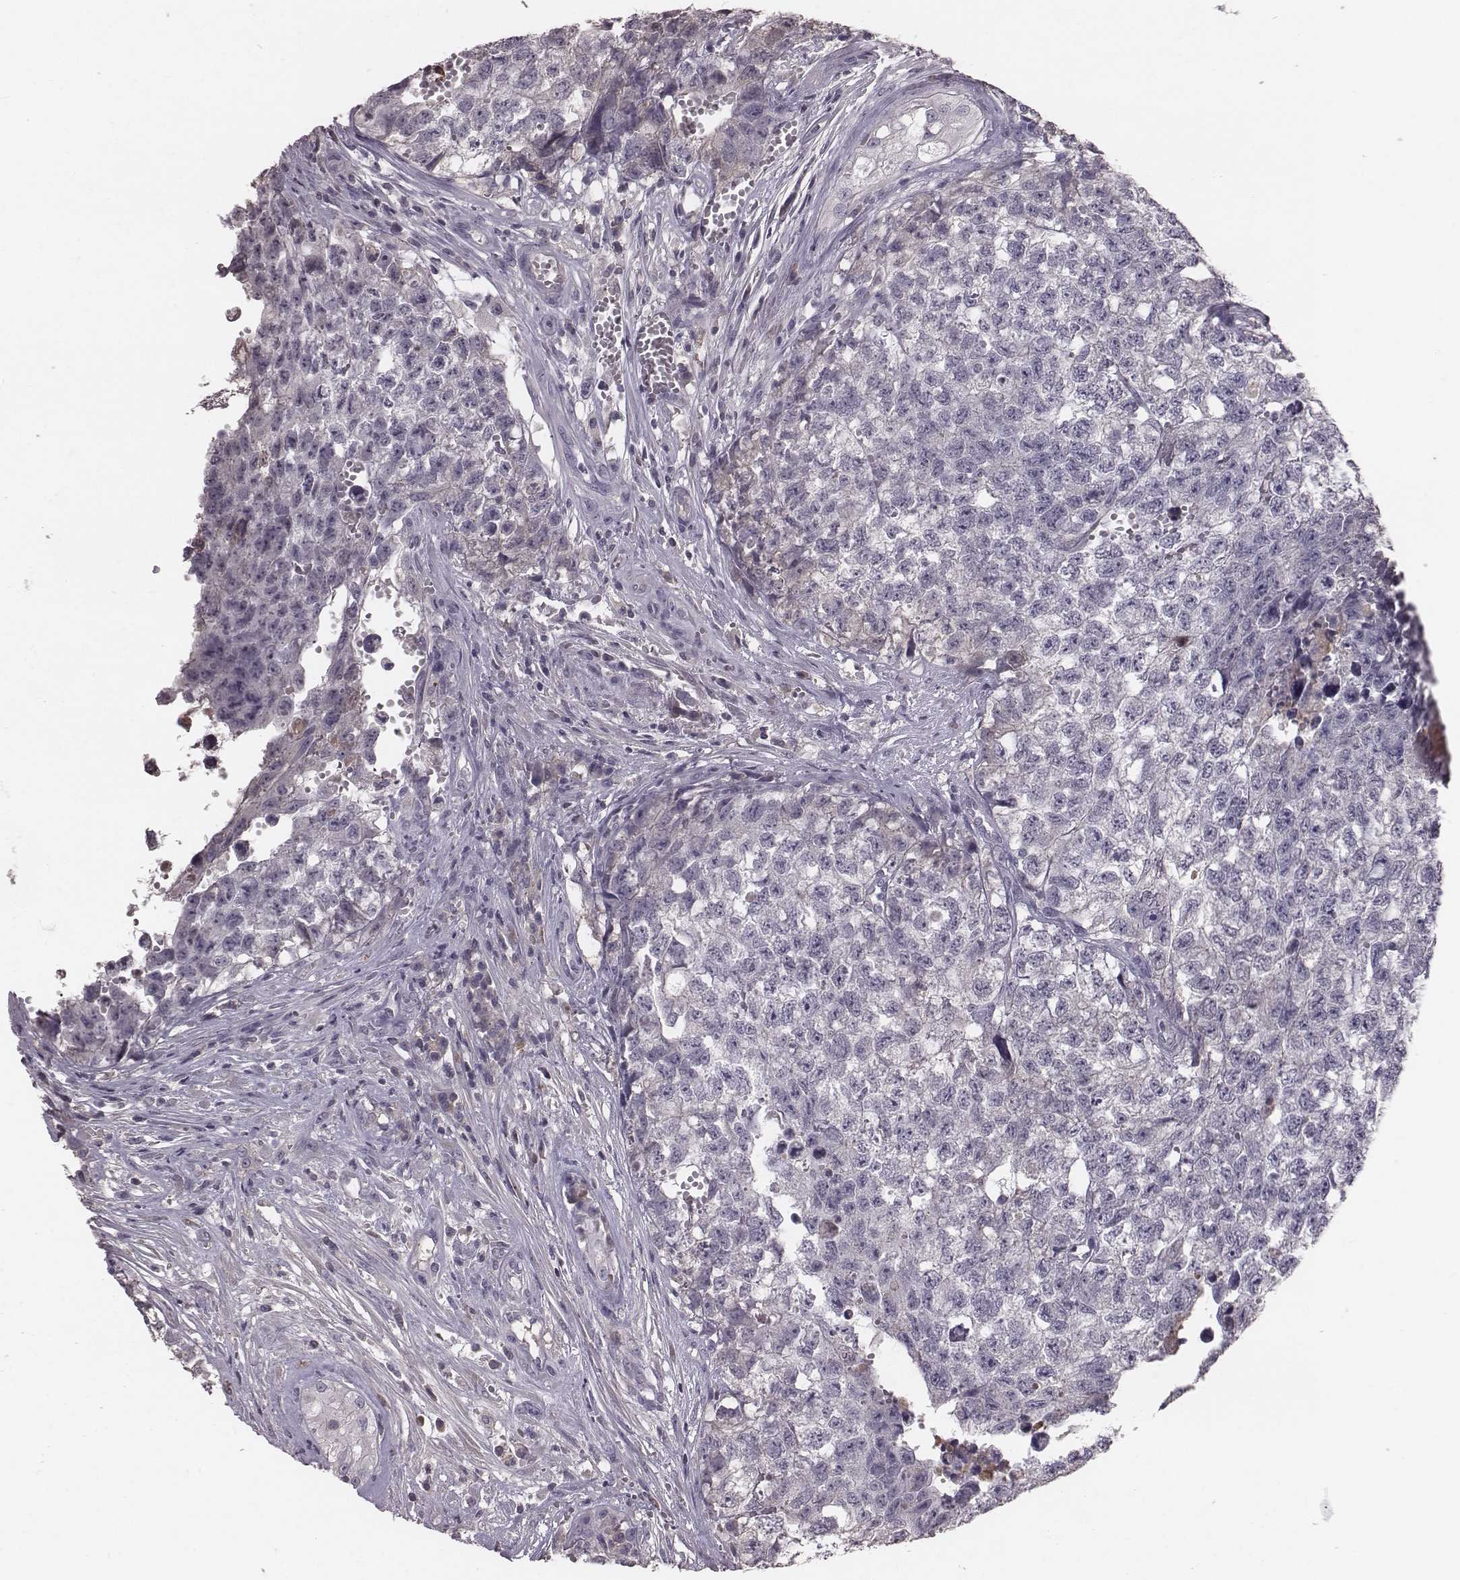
{"staining": {"intensity": "negative", "quantity": "none", "location": "none"}, "tissue": "testis cancer", "cell_type": "Tumor cells", "image_type": "cancer", "snomed": [{"axis": "morphology", "description": "Seminoma, NOS"}, {"axis": "morphology", "description": "Carcinoma, Embryonal, NOS"}, {"axis": "topography", "description": "Testis"}], "caption": "This photomicrograph is of testis cancer stained with immunohistochemistry (IHC) to label a protein in brown with the nuclei are counter-stained blue. There is no expression in tumor cells. Nuclei are stained in blue.", "gene": "SMIM24", "patient": {"sex": "male", "age": 22}}